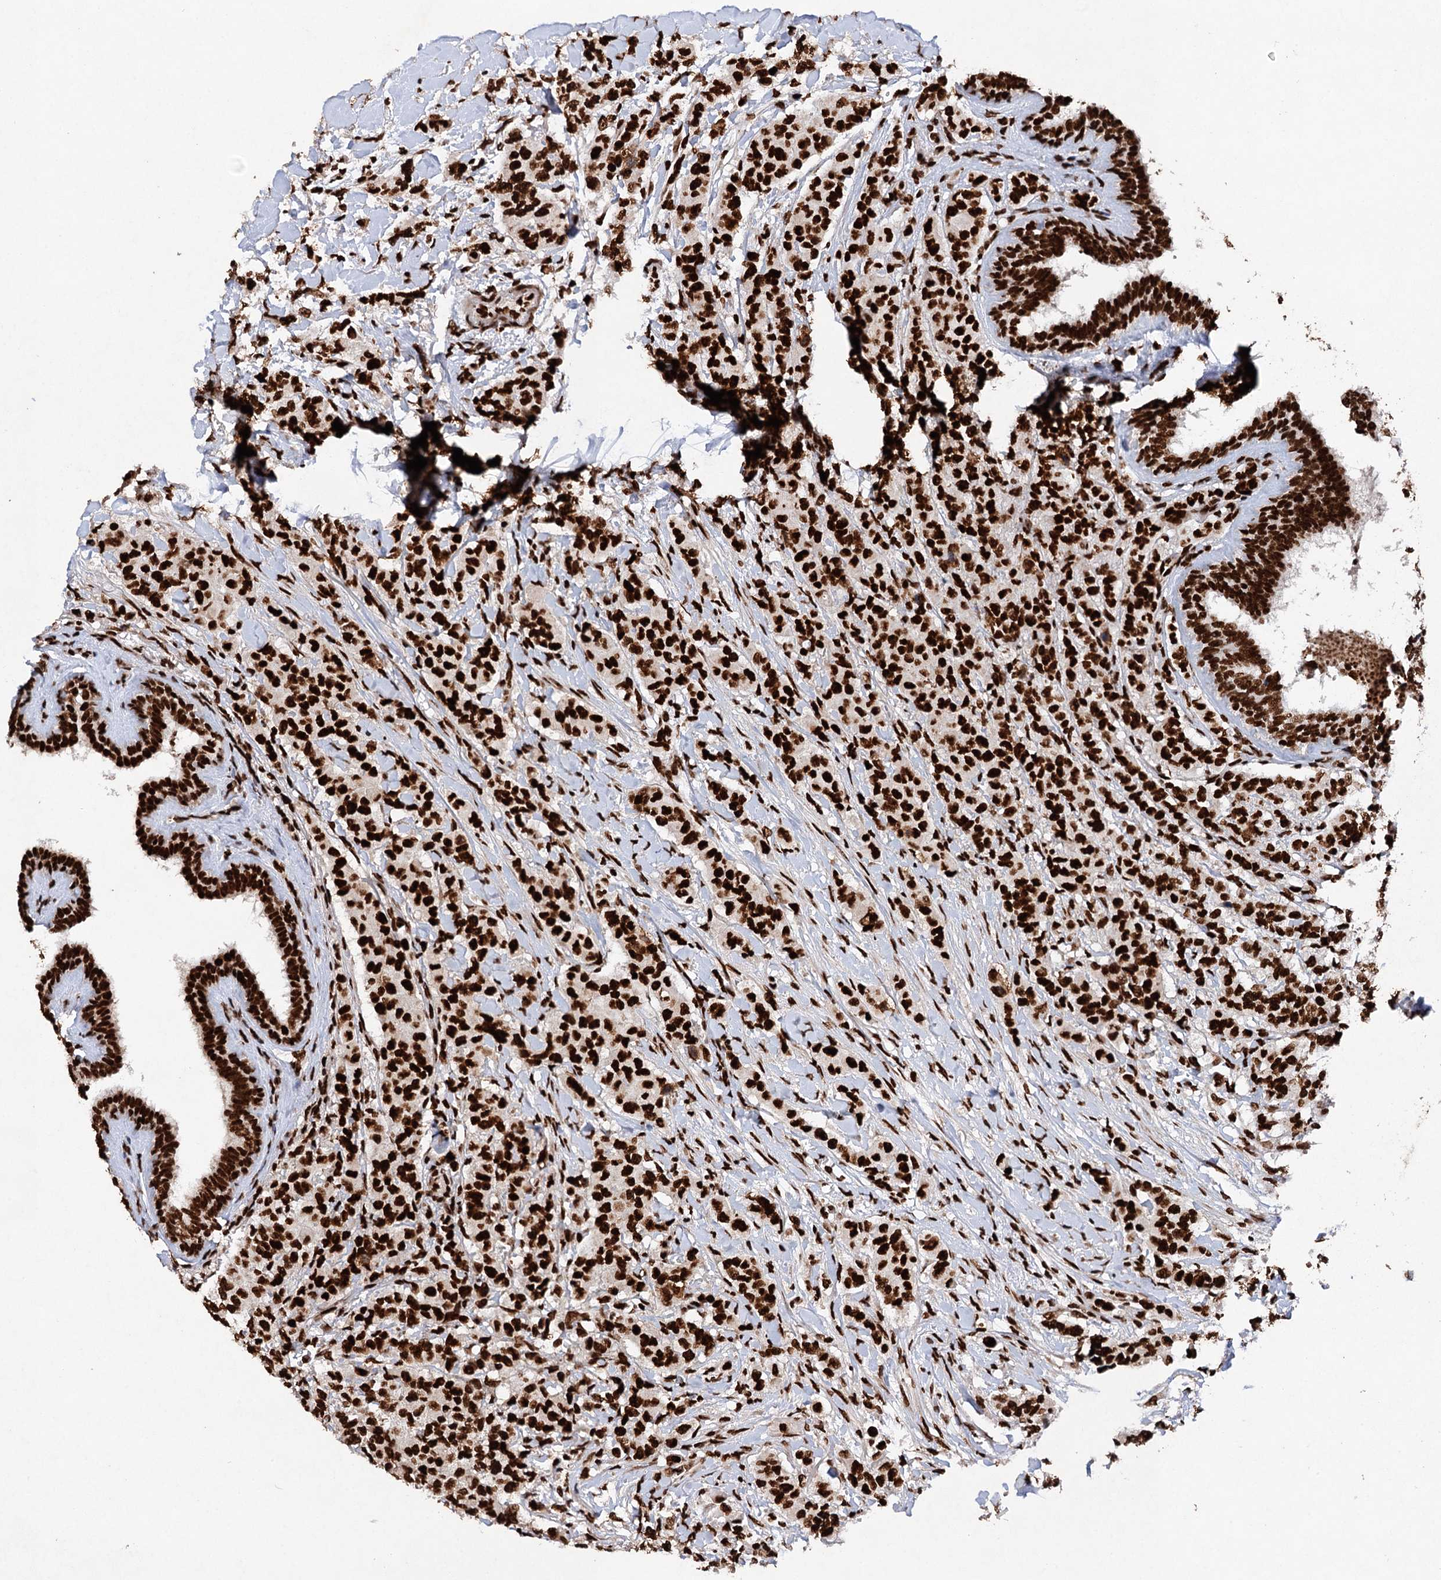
{"staining": {"intensity": "strong", "quantity": ">75%", "location": "nuclear"}, "tissue": "breast cancer", "cell_type": "Tumor cells", "image_type": "cancer", "snomed": [{"axis": "morphology", "description": "Duct carcinoma"}, {"axis": "topography", "description": "Breast"}], "caption": "An image showing strong nuclear expression in about >75% of tumor cells in breast cancer (infiltrating ductal carcinoma), as visualized by brown immunohistochemical staining.", "gene": "MATR3", "patient": {"sex": "female", "age": 40}}